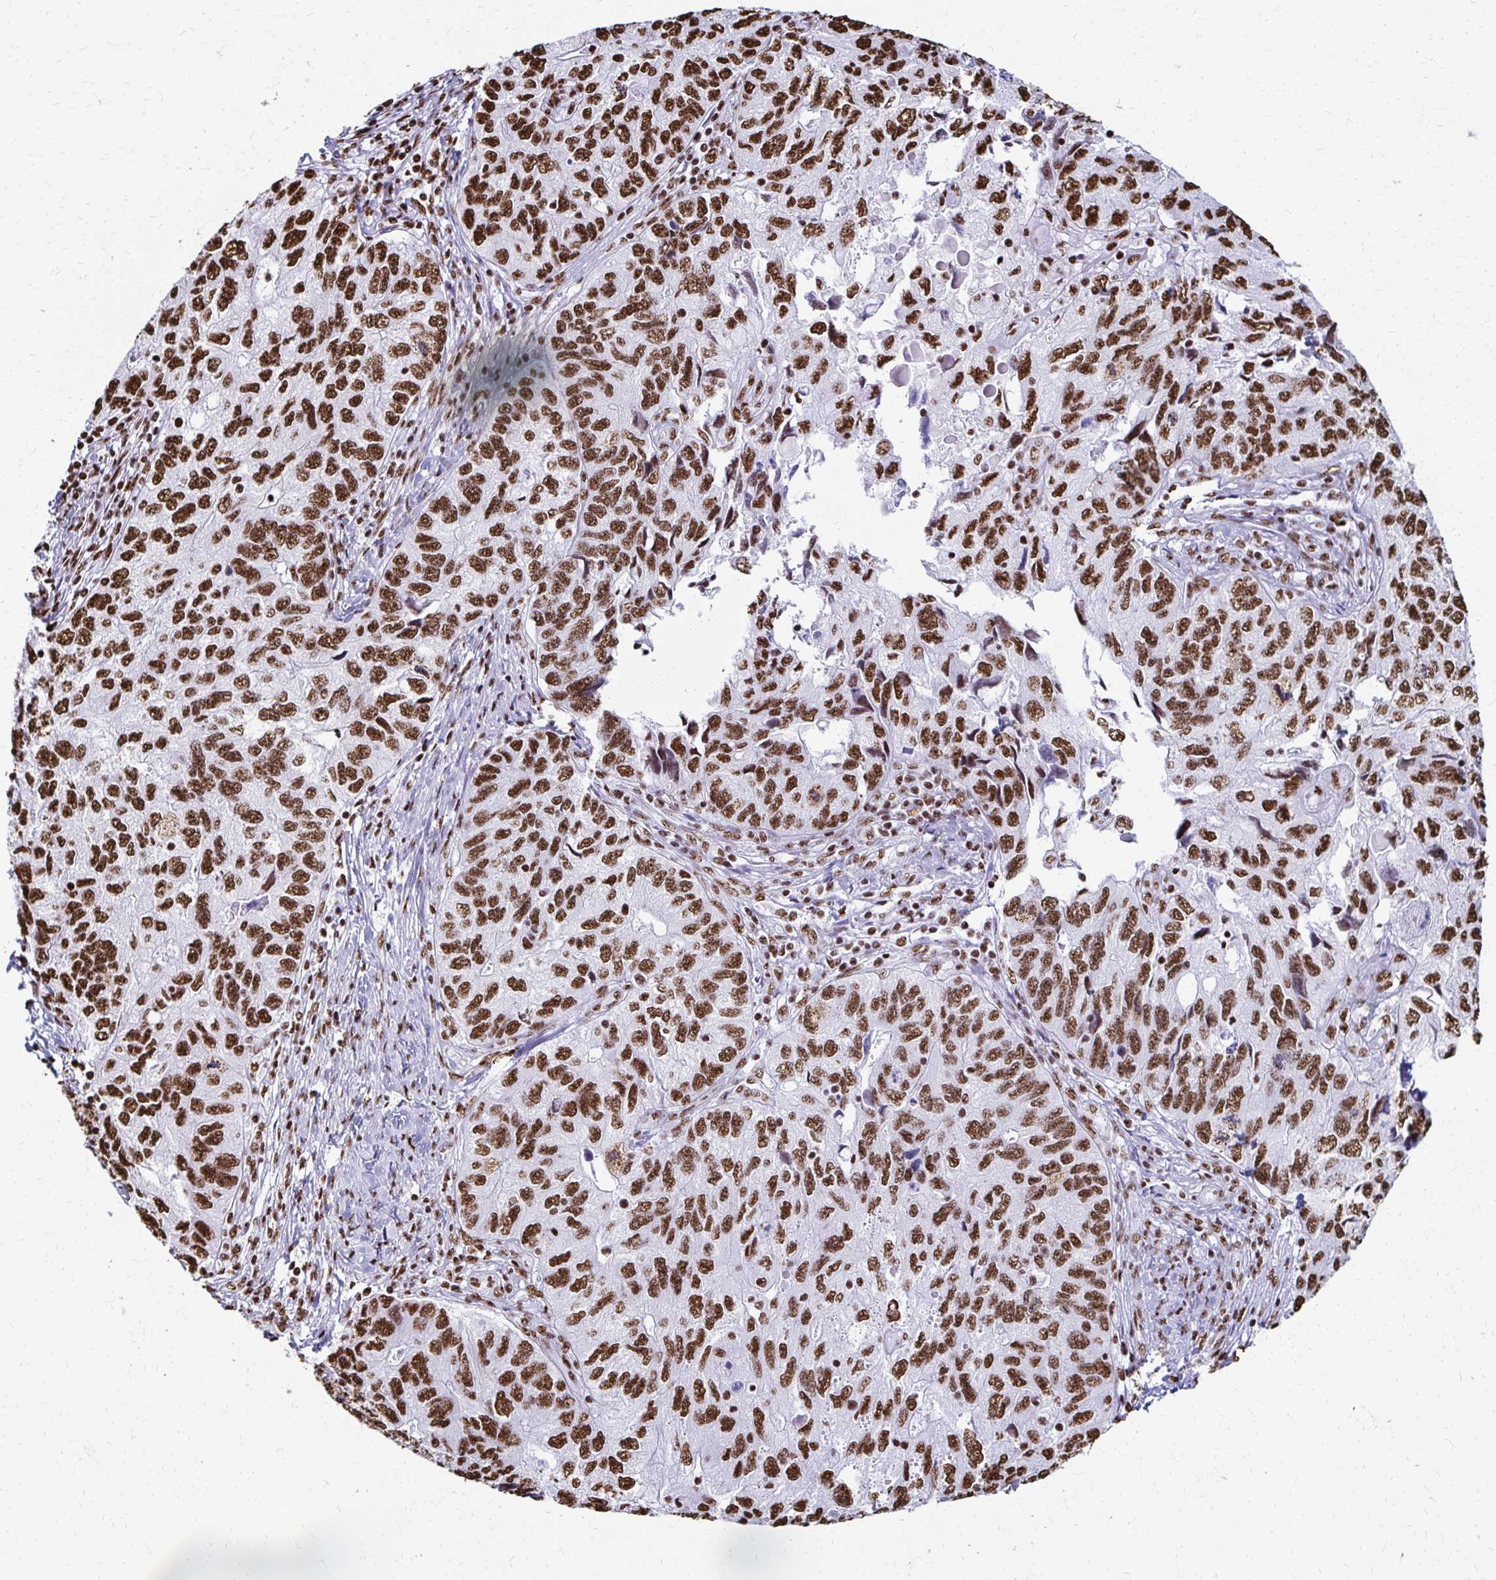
{"staining": {"intensity": "strong", "quantity": ">75%", "location": "nuclear"}, "tissue": "endometrial cancer", "cell_type": "Tumor cells", "image_type": "cancer", "snomed": [{"axis": "morphology", "description": "Carcinoma, NOS"}, {"axis": "topography", "description": "Uterus"}], "caption": "This photomicrograph exhibits endometrial carcinoma stained with immunohistochemistry (IHC) to label a protein in brown. The nuclear of tumor cells show strong positivity for the protein. Nuclei are counter-stained blue.", "gene": "NONO", "patient": {"sex": "female", "age": 76}}